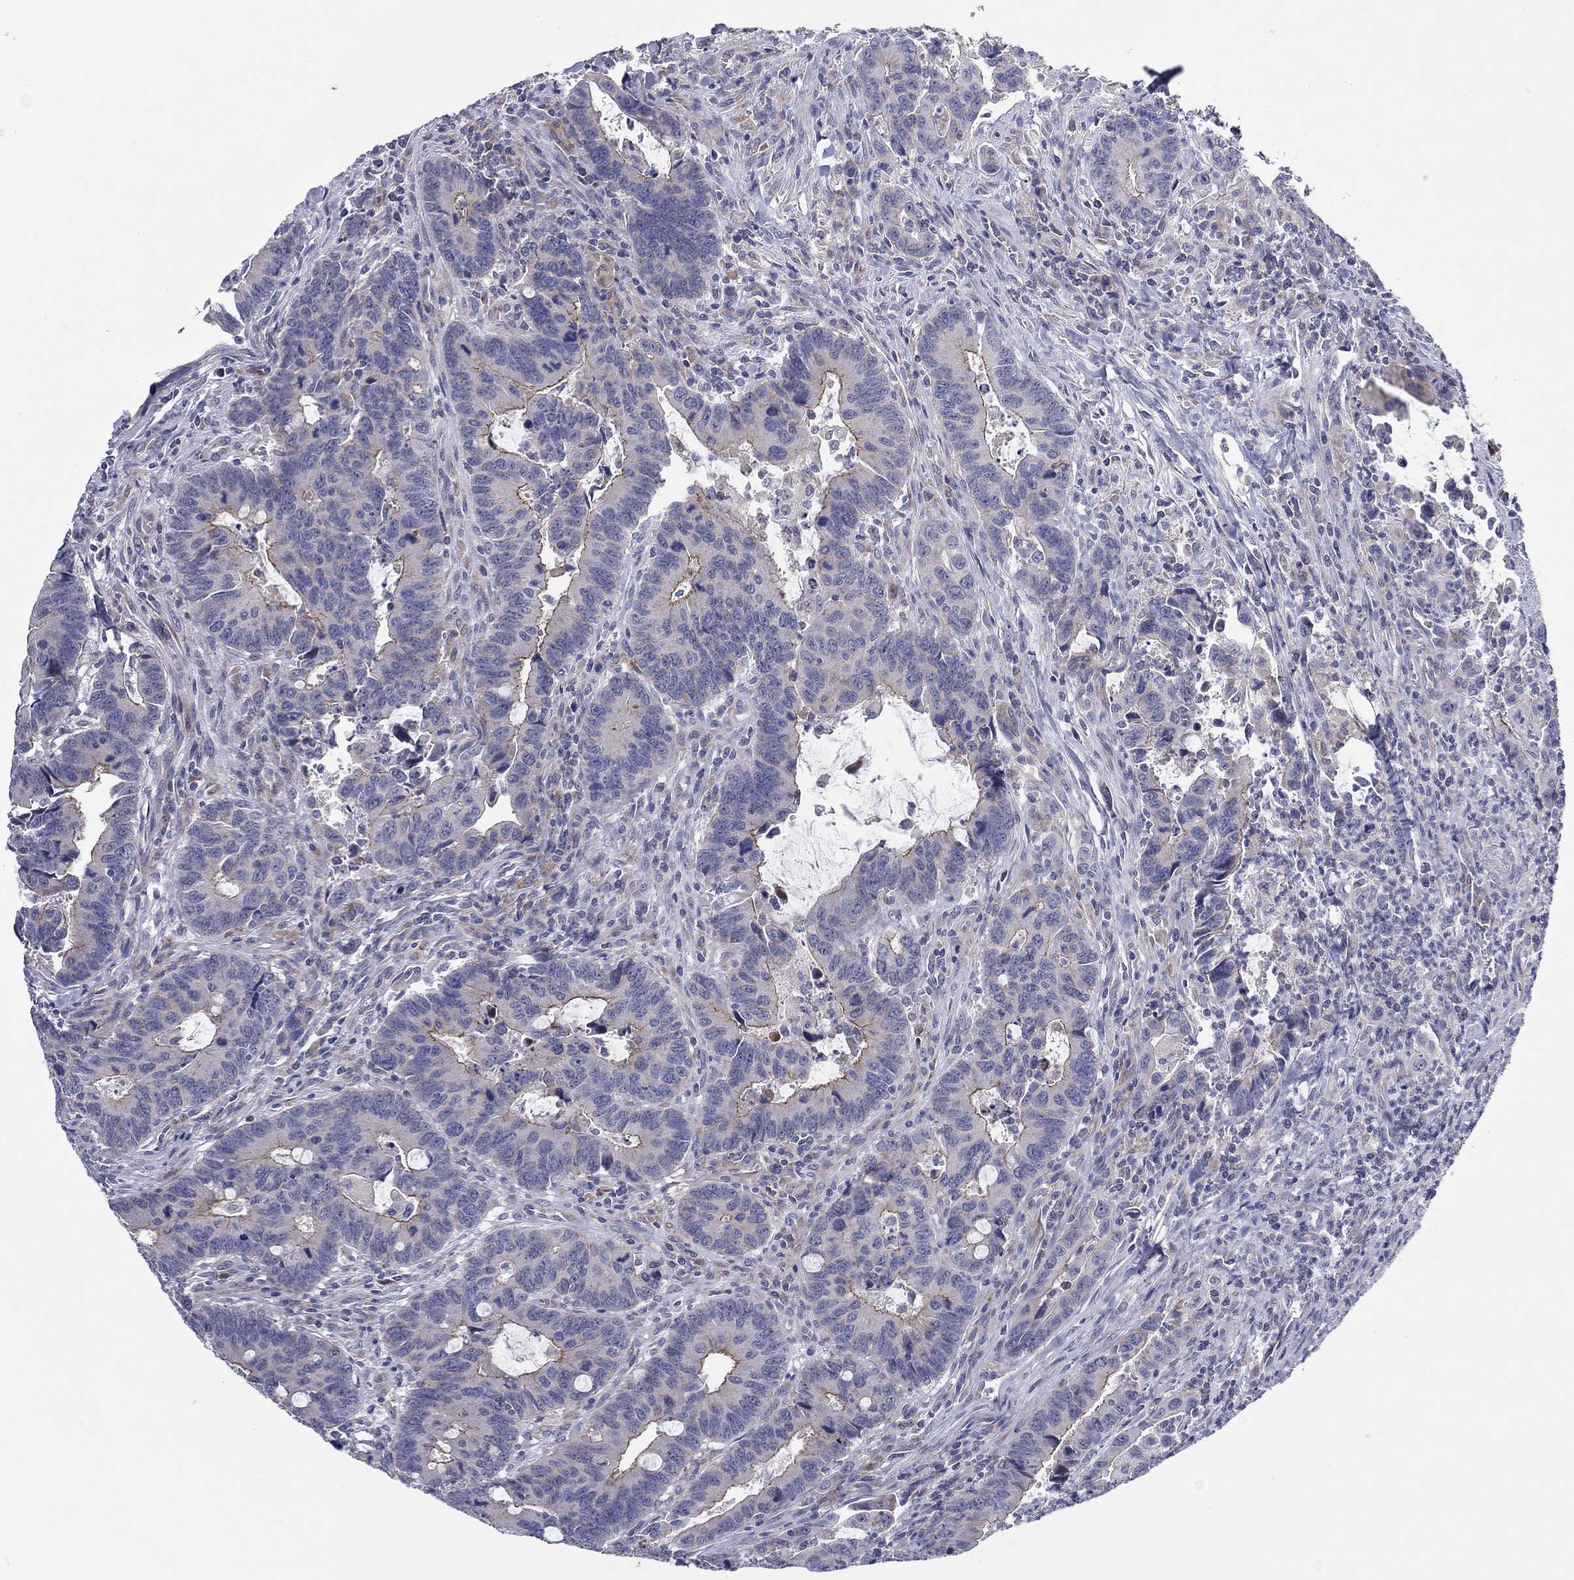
{"staining": {"intensity": "strong", "quantity": "25%-75%", "location": "cytoplasmic/membranous"}, "tissue": "colorectal cancer", "cell_type": "Tumor cells", "image_type": "cancer", "snomed": [{"axis": "morphology", "description": "Adenocarcinoma, NOS"}, {"axis": "topography", "description": "Rectum"}], "caption": "There is high levels of strong cytoplasmic/membranous staining in tumor cells of colorectal adenocarcinoma, as demonstrated by immunohistochemical staining (brown color).", "gene": "QRFPR", "patient": {"sex": "male", "age": 67}}